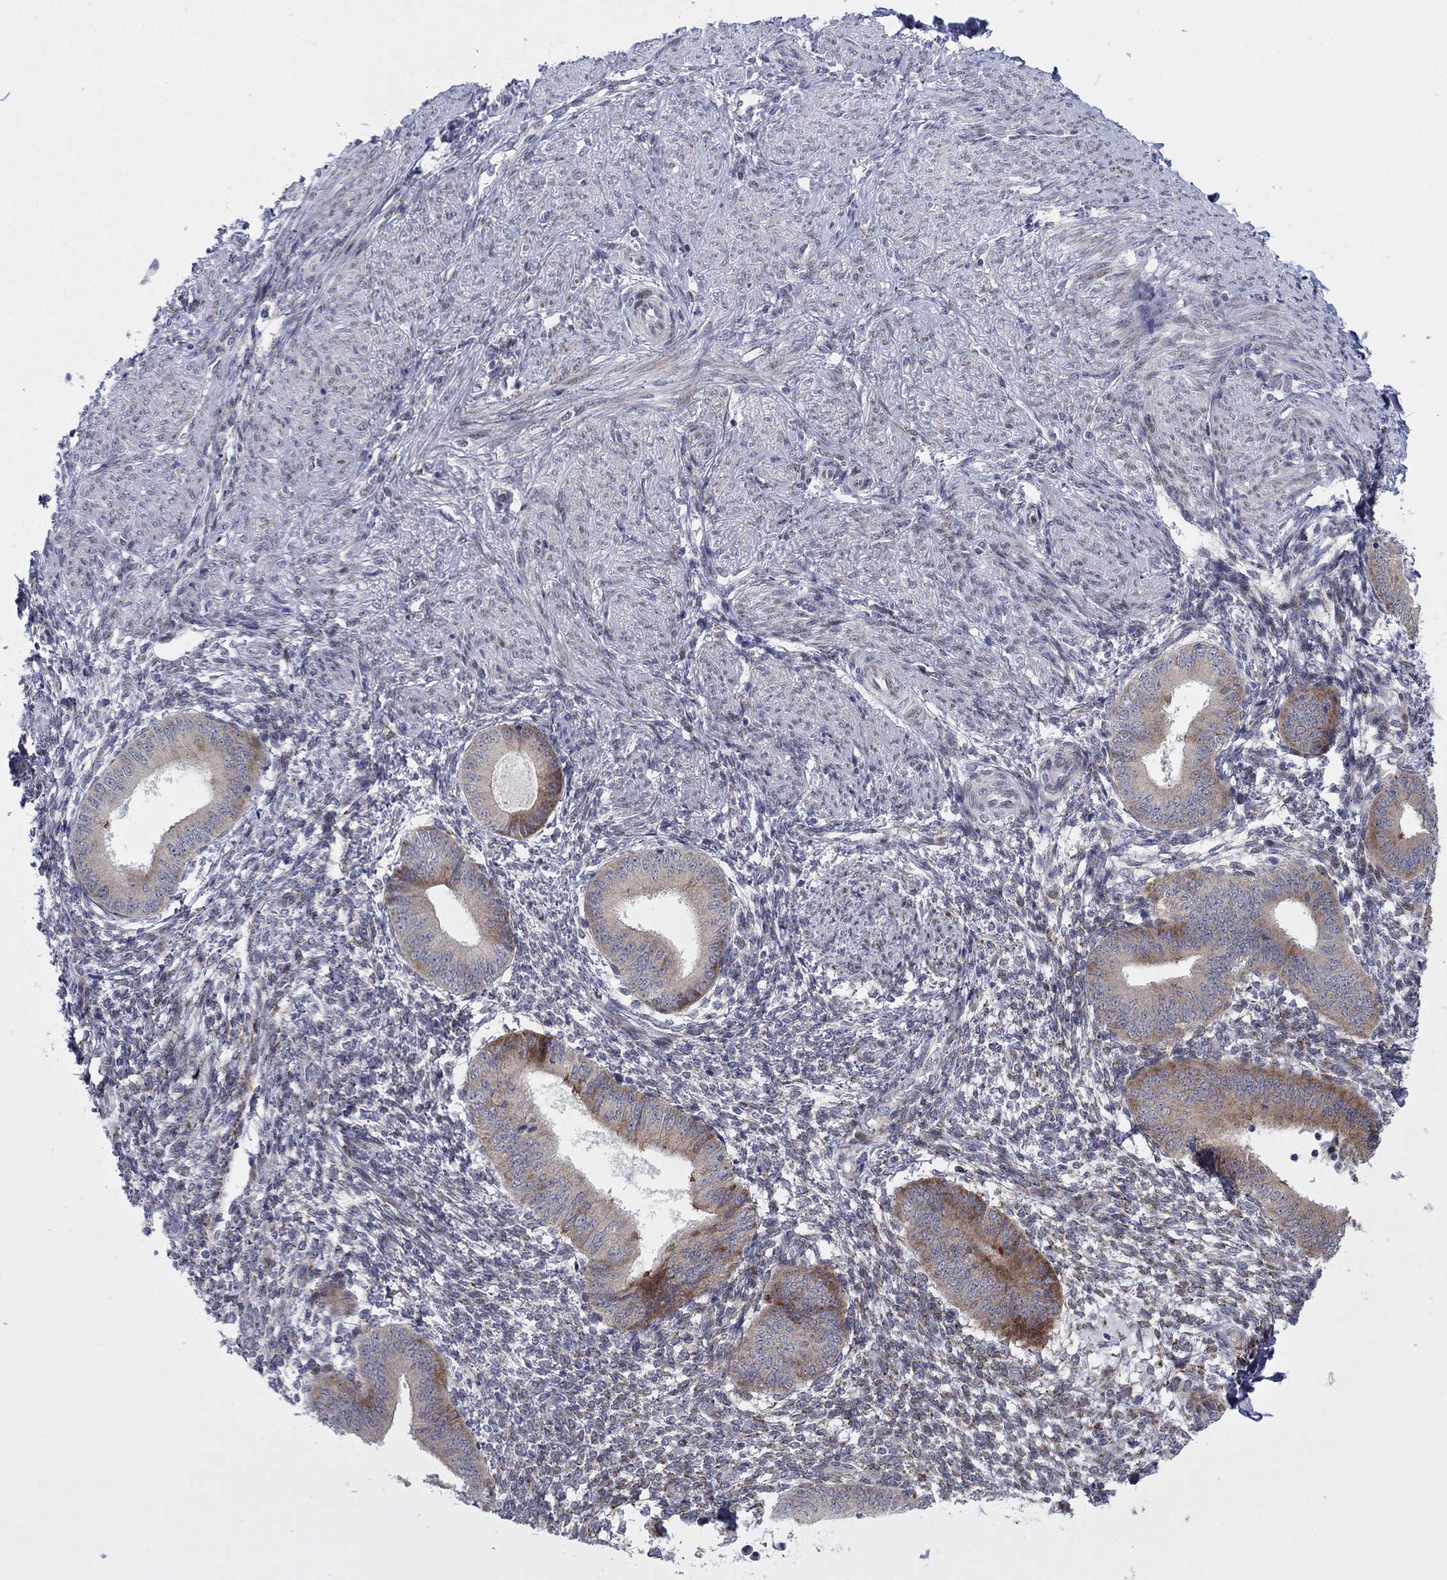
{"staining": {"intensity": "negative", "quantity": "none", "location": "none"}, "tissue": "endometrium", "cell_type": "Cells in endometrial stroma", "image_type": "normal", "snomed": [{"axis": "morphology", "description": "Normal tissue, NOS"}, {"axis": "topography", "description": "Endometrium"}], "caption": "High power microscopy micrograph of an immunohistochemistry (IHC) image of benign endometrium, revealing no significant staining in cells in endometrial stroma. (DAB immunohistochemistry visualized using brightfield microscopy, high magnification).", "gene": "TTC21B", "patient": {"sex": "female", "age": 47}}